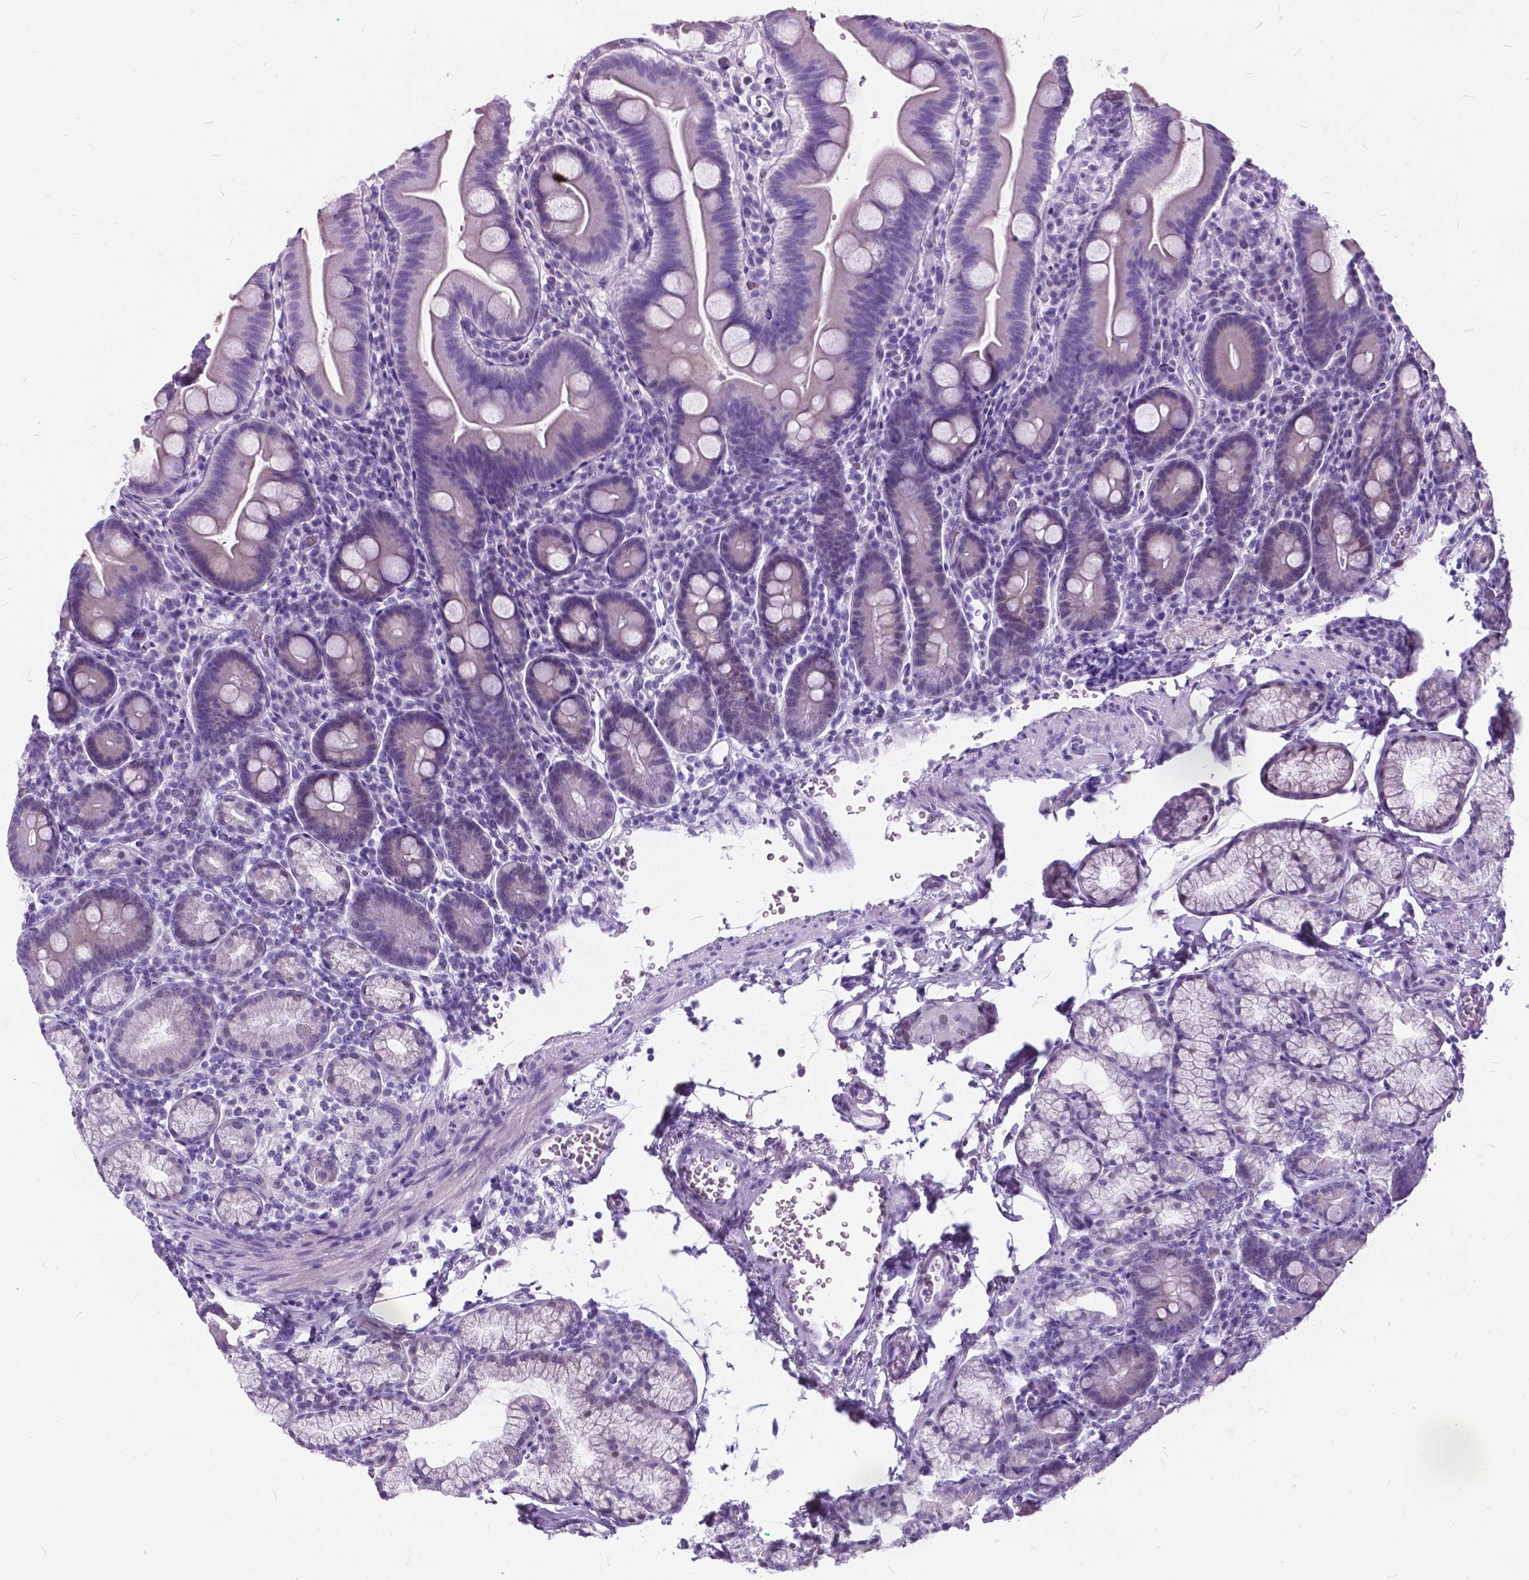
{"staining": {"intensity": "negative", "quantity": "none", "location": "none"}, "tissue": "duodenum", "cell_type": "Glandular cells", "image_type": "normal", "snomed": [{"axis": "morphology", "description": "Normal tissue, NOS"}, {"axis": "topography", "description": "Duodenum"}], "caption": "Glandular cells show no significant protein positivity in benign duodenum. Brightfield microscopy of immunohistochemistry (IHC) stained with DAB (brown) and hematoxylin (blue), captured at high magnification.", "gene": "BSND", "patient": {"sex": "male", "age": 59}}